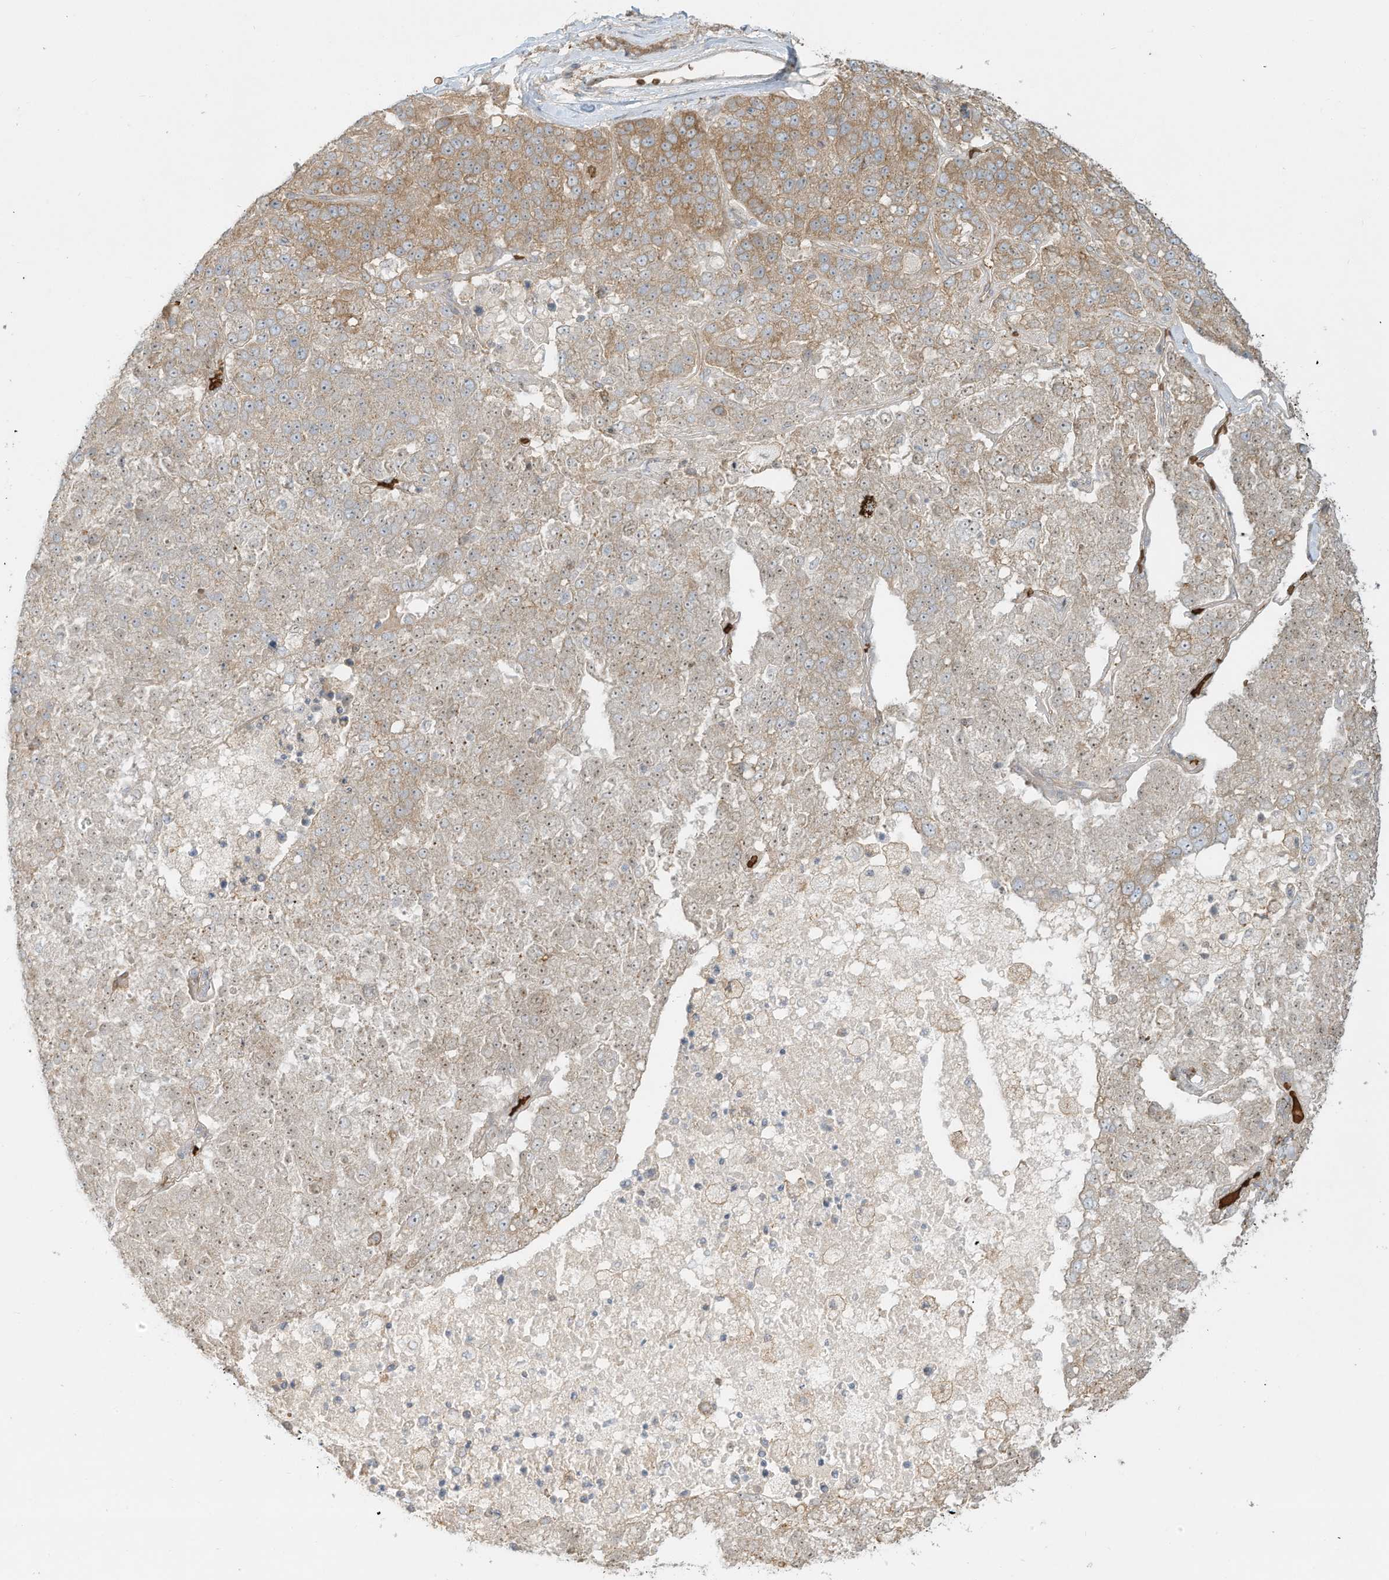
{"staining": {"intensity": "moderate", "quantity": "<25%", "location": "cytoplasmic/membranous"}, "tissue": "pancreatic cancer", "cell_type": "Tumor cells", "image_type": "cancer", "snomed": [{"axis": "morphology", "description": "Adenocarcinoma, NOS"}, {"axis": "topography", "description": "Pancreas"}], "caption": "A brown stain shows moderate cytoplasmic/membranous staining of a protein in human adenocarcinoma (pancreatic) tumor cells.", "gene": "OFD1", "patient": {"sex": "female", "age": 61}}